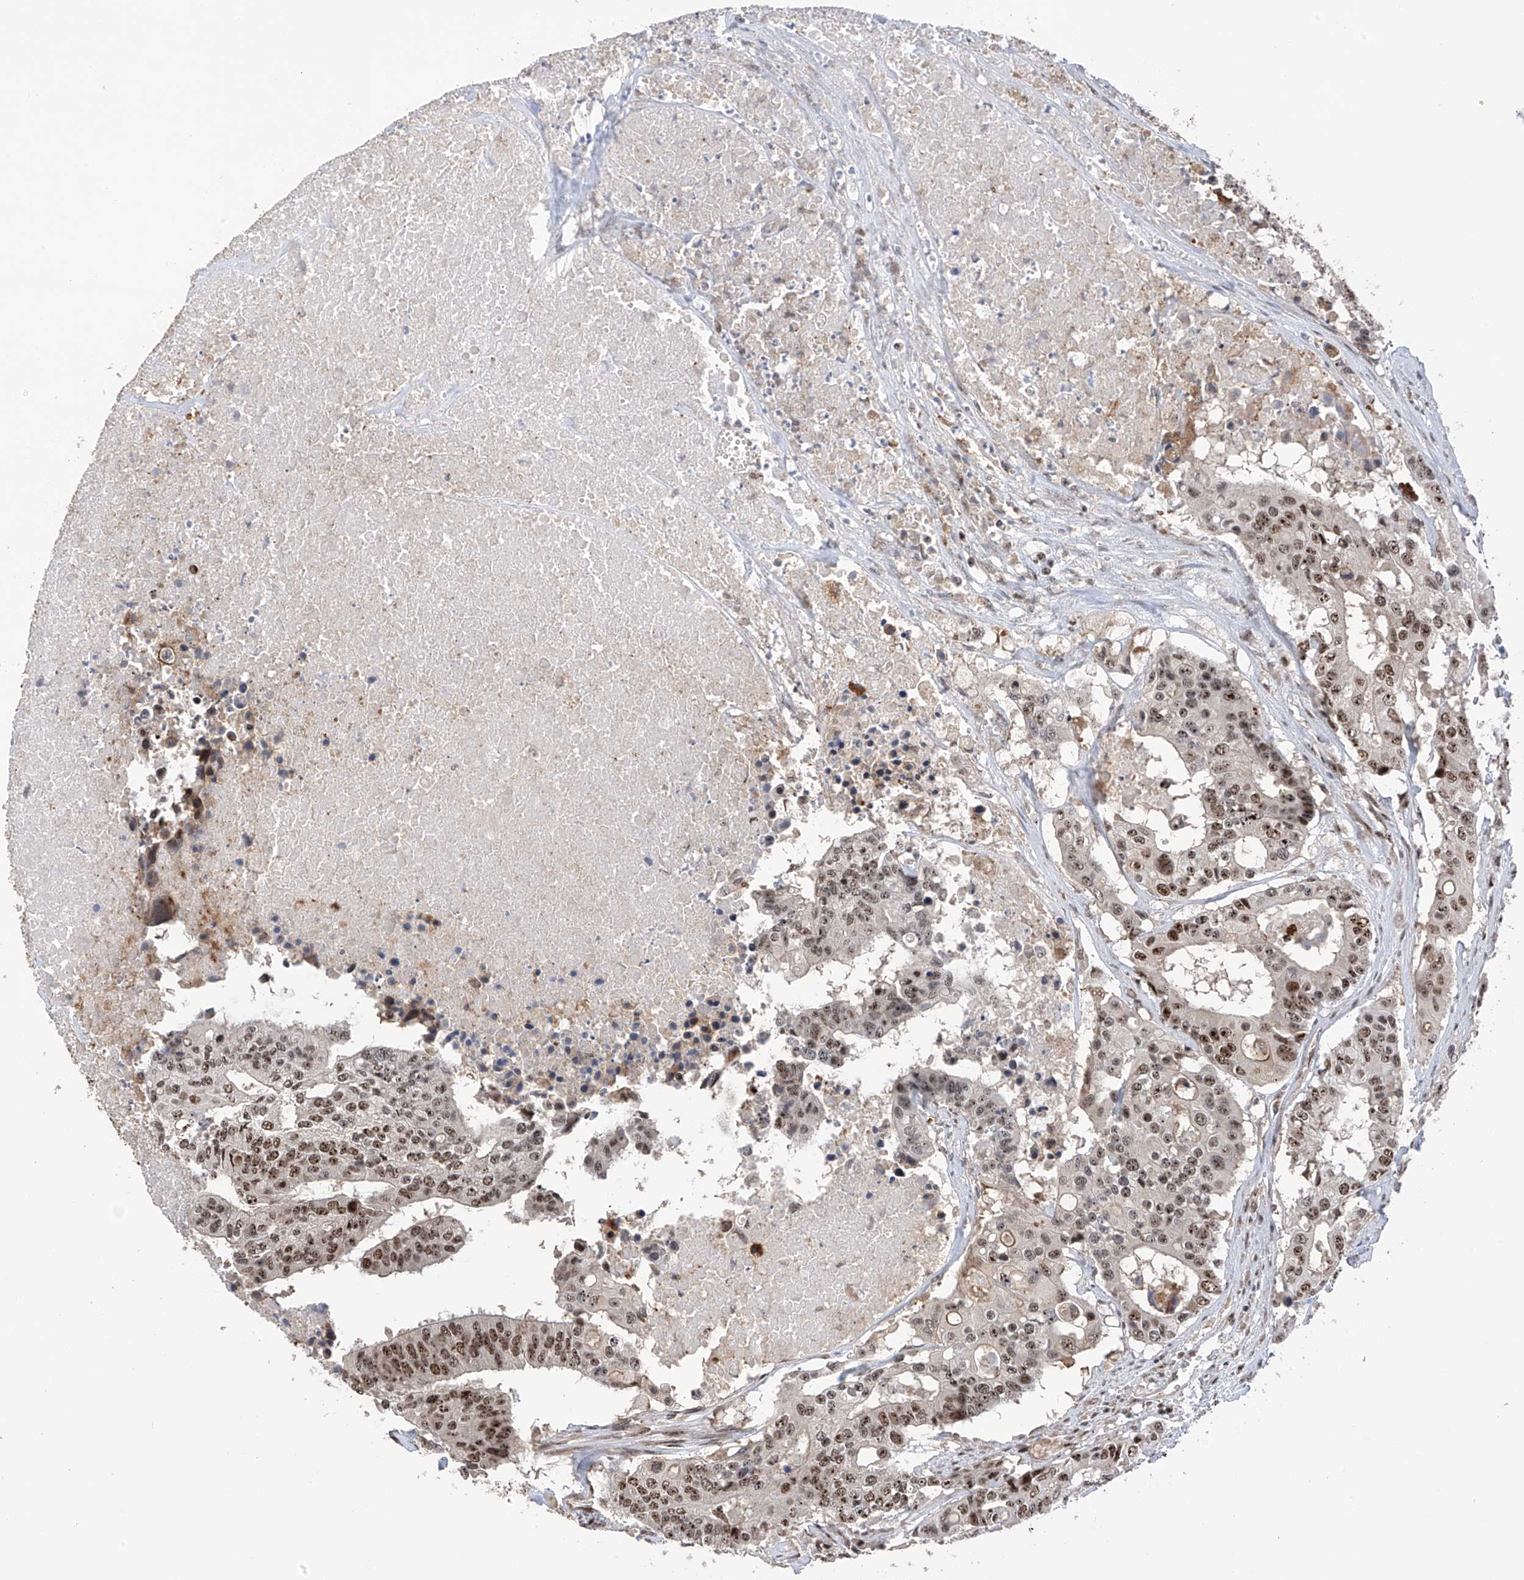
{"staining": {"intensity": "moderate", "quantity": ">75%", "location": "nuclear"}, "tissue": "colorectal cancer", "cell_type": "Tumor cells", "image_type": "cancer", "snomed": [{"axis": "morphology", "description": "Adenocarcinoma, NOS"}, {"axis": "topography", "description": "Colon"}], "caption": "Human colorectal cancer (adenocarcinoma) stained with a protein marker reveals moderate staining in tumor cells.", "gene": "C1orf131", "patient": {"sex": "male", "age": 77}}